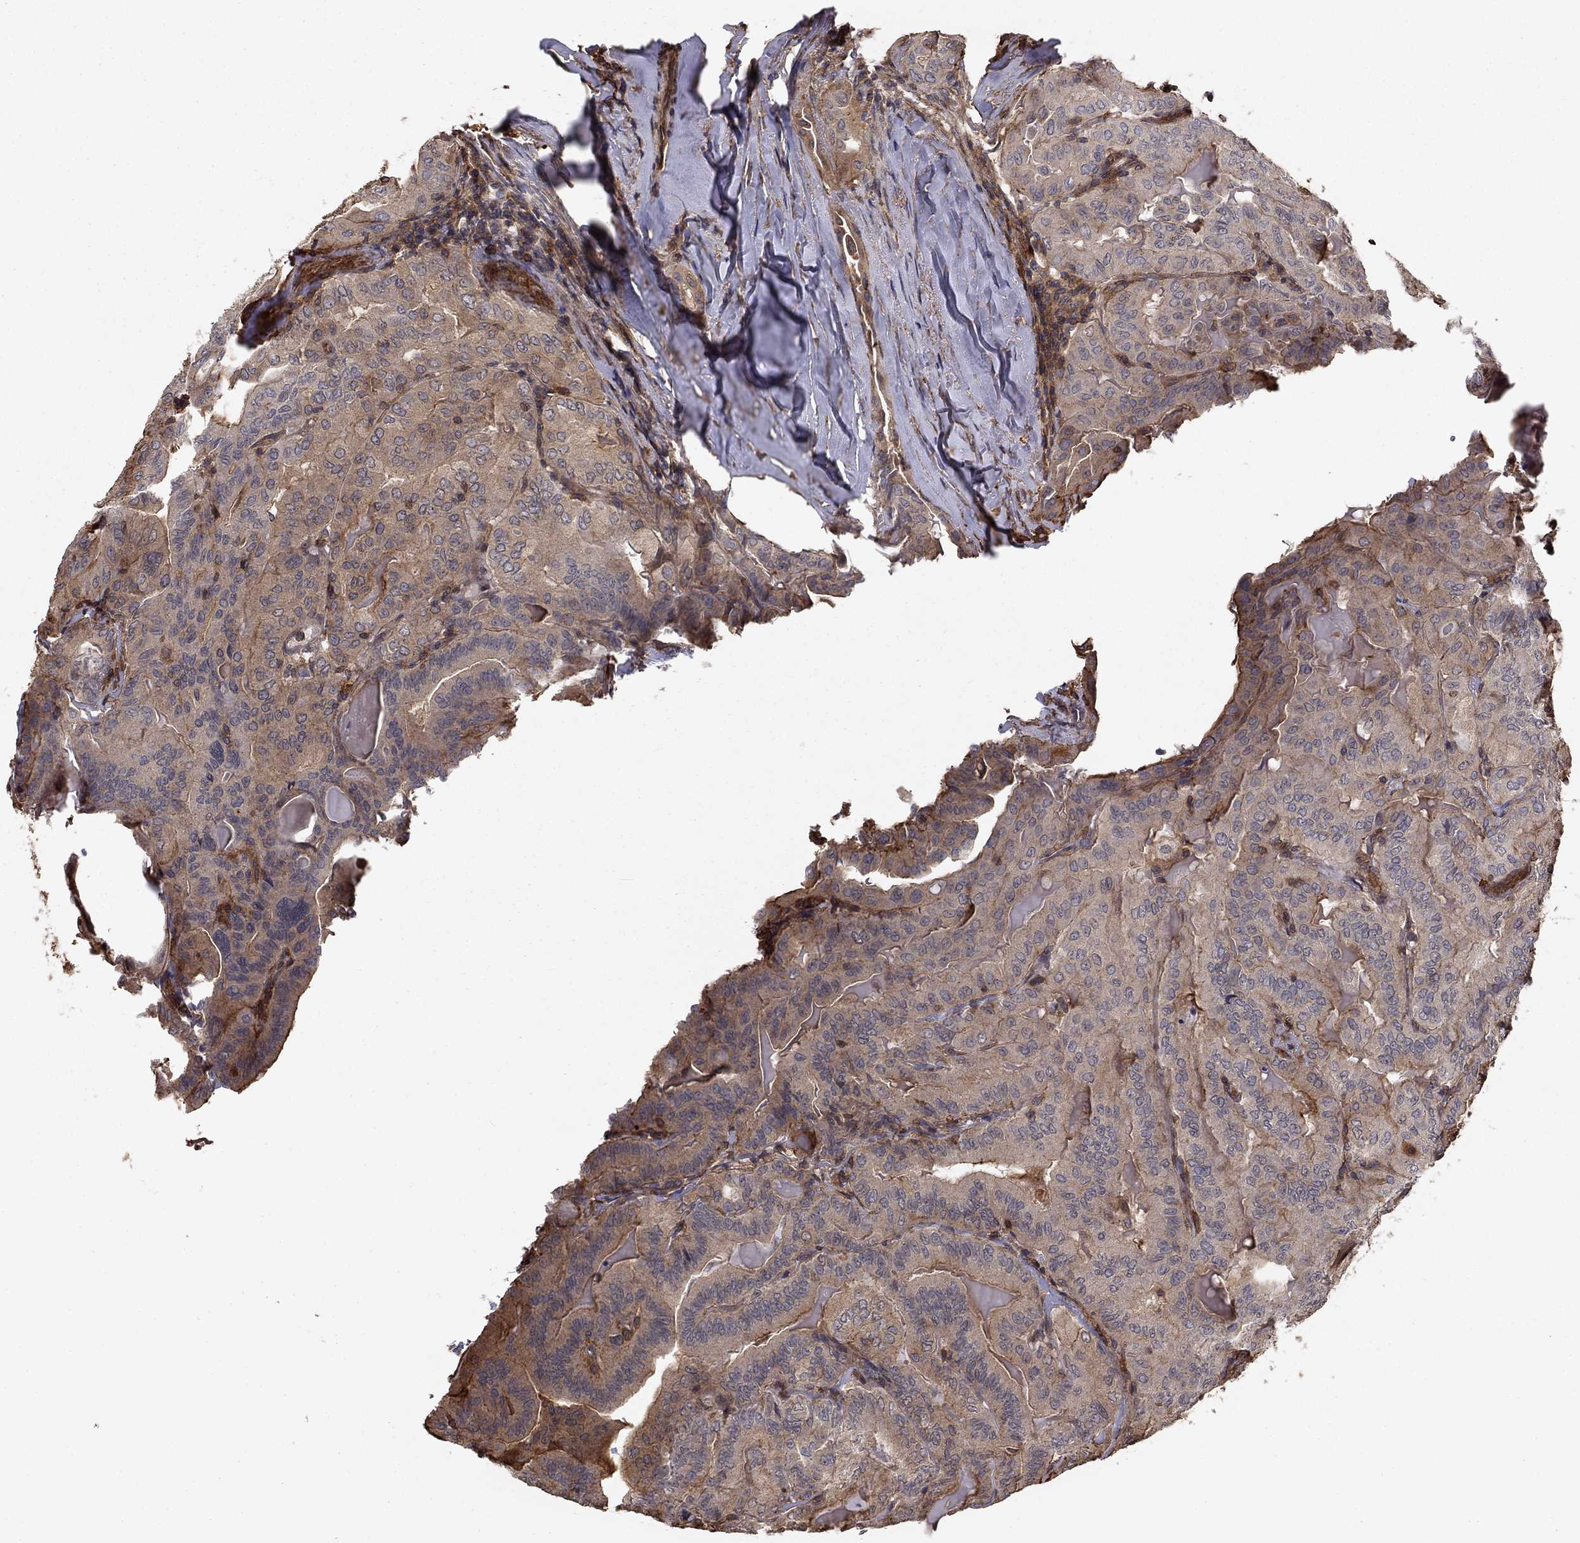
{"staining": {"intensity": "weak", "quantity": "<25%", "location": "cytoplasmic/membranous"}, "tissue": "thyroid cancer", "cell_type": "Tumor cells", "image_type": "cancer", "snomed": [{"axis": "morphology", "description": "Papillary adenocarcinoma, NOS"}, {"axis": "topography", "description": "Thyroid gland"}], "caption": "This is an immunohistochemistry histopathology image of thyroid cancer (papillary adenocarcinoma). There is no staining in tumor cells.", "gene": "HABP4", "patient": {"sex": "female", "age": 68}}